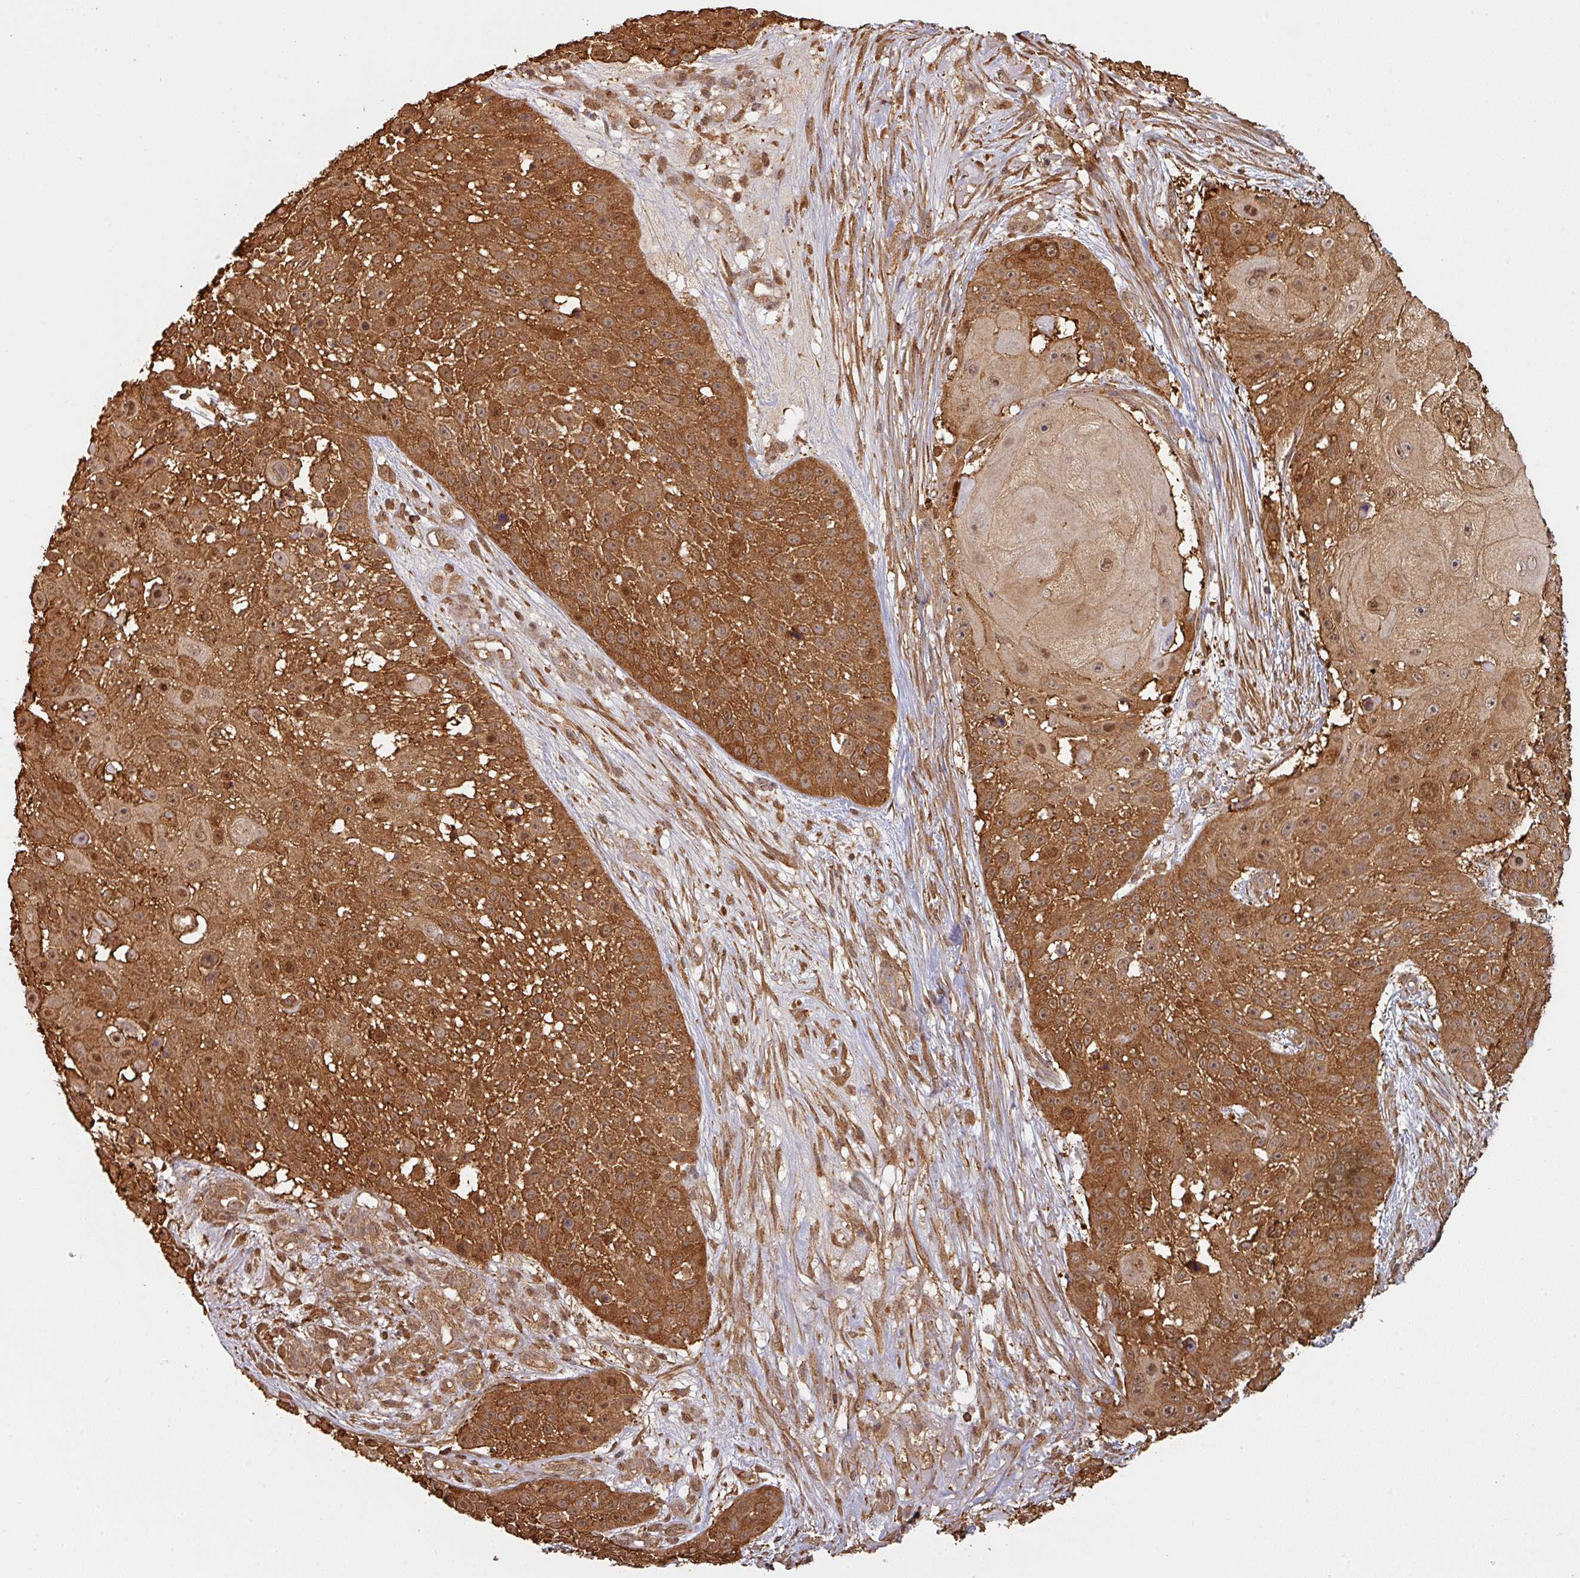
{"staining": {"intensity": "strong", "quantity": ">75%", "location": "cytoplasmic/membranous,nuclear"}, "tissue": "skin cancer", "cell_type": "Tumor cells", "image_type": "cancer", "snomed": [{"axis": "morphology", "description": "Squamous cell carcinoma, NOS"}, {"axis": "topography", "description": "Skin"}], "caption": "Immunohistochemistry of human skin cancer reveals high levels of strong cytoplasmic/membranous and nuclear staining in about >75% of tumor cells. (DAB (3,3'-diaminobenzidine) IHC, brown staining for protein, blue staining for nuclei).", "gene": "ZNF322", "patient": {"sex": "female", "age": 86}}